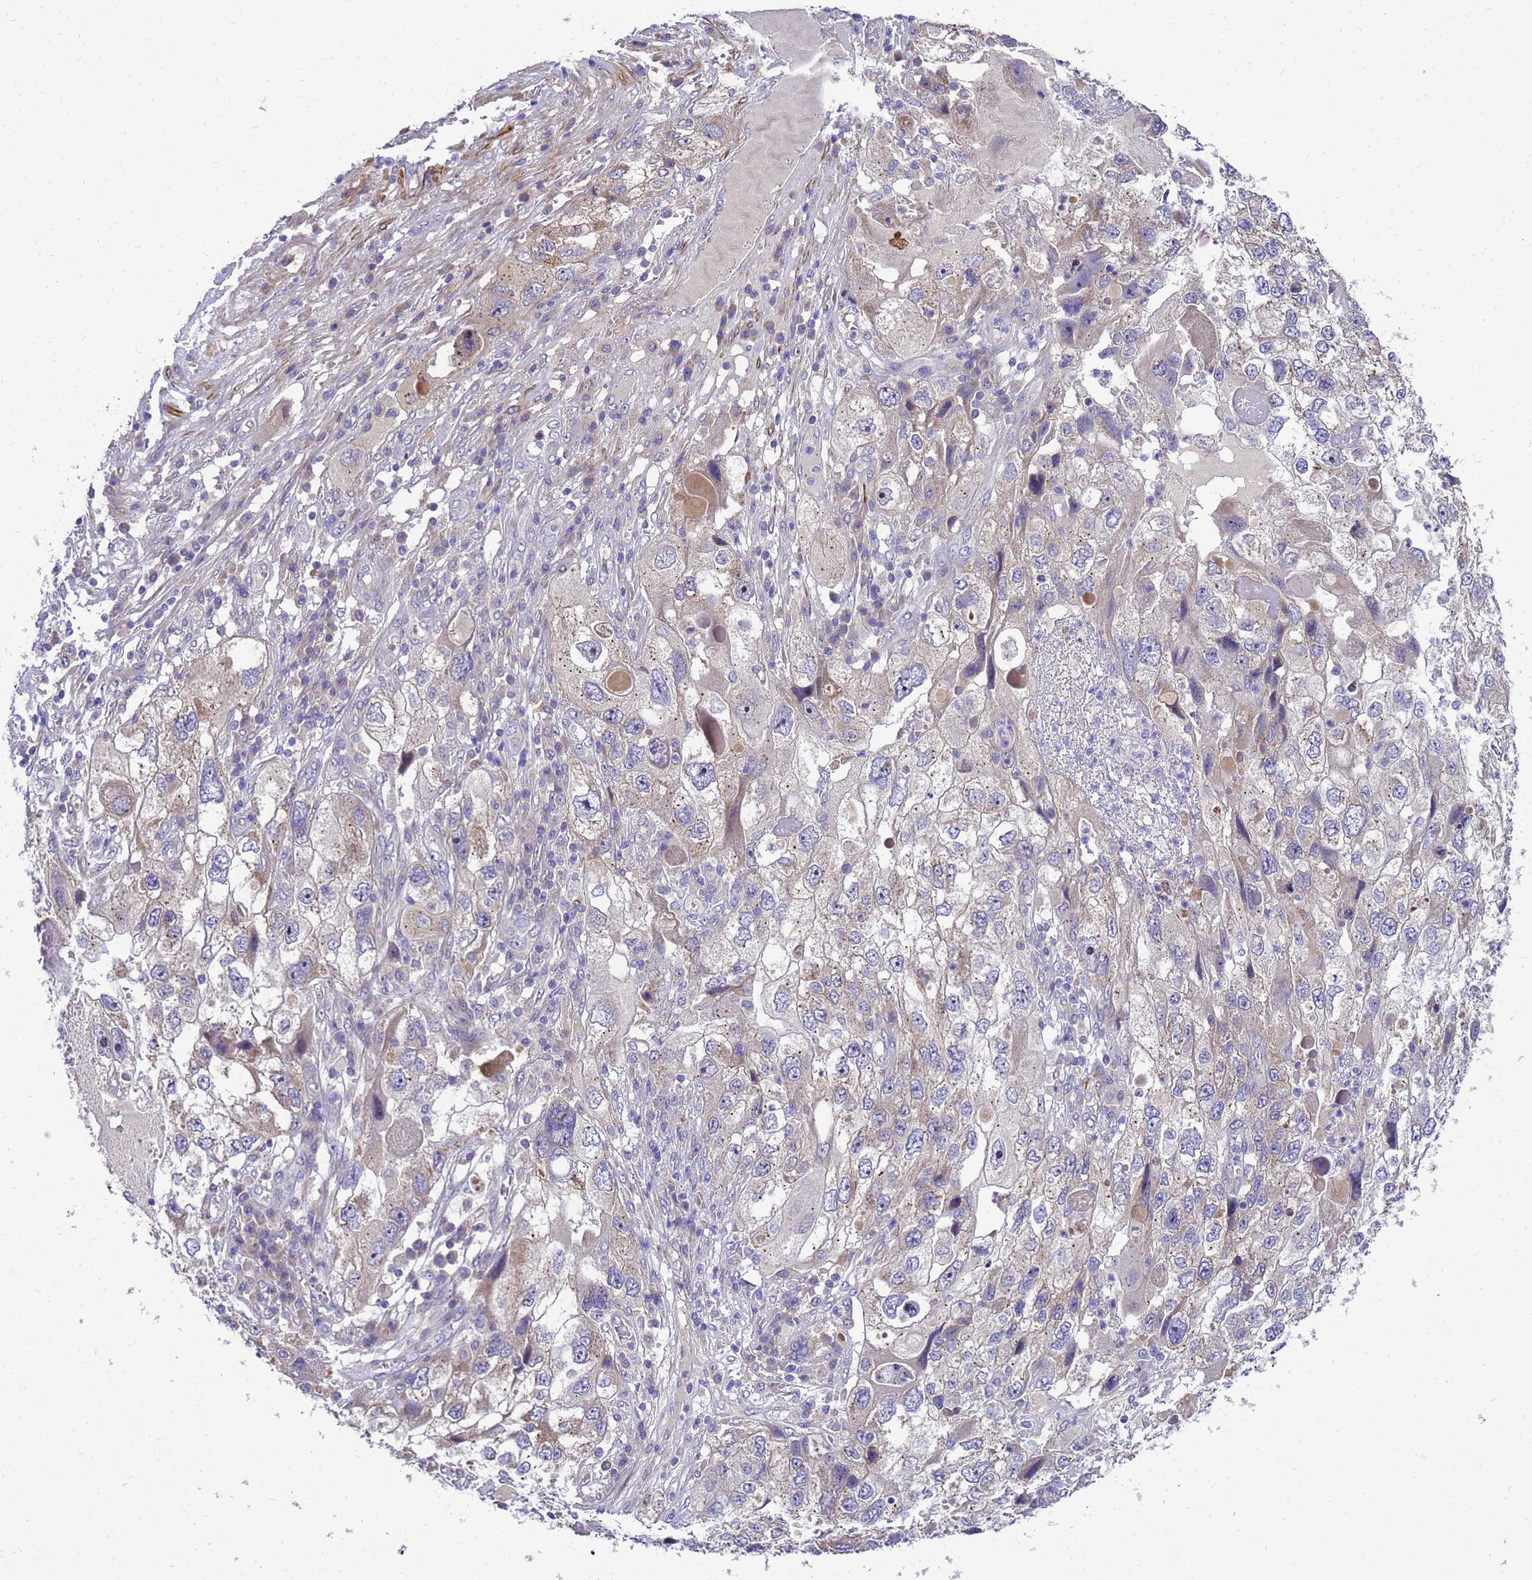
{"staining": {"intensity": "negative", "quantity": "none", "location": "none"}, "tissue": "endometrial cancer", "cell_type": "Tumor cells", "image_type": "cancer", "snomed": [{"axis": "morphology", "description": "Adenocarcinoma, NOS"}, {"axis": "topography", "description": "Endometrium"}], "caption": "High power microscopy histopathology image of an immunohistochemistry (IHC) image of endometrial cancer, revealing no significant expression in tumor cells.", "gene": "POP7", "patient": {"sex": "female", "age": 49}}